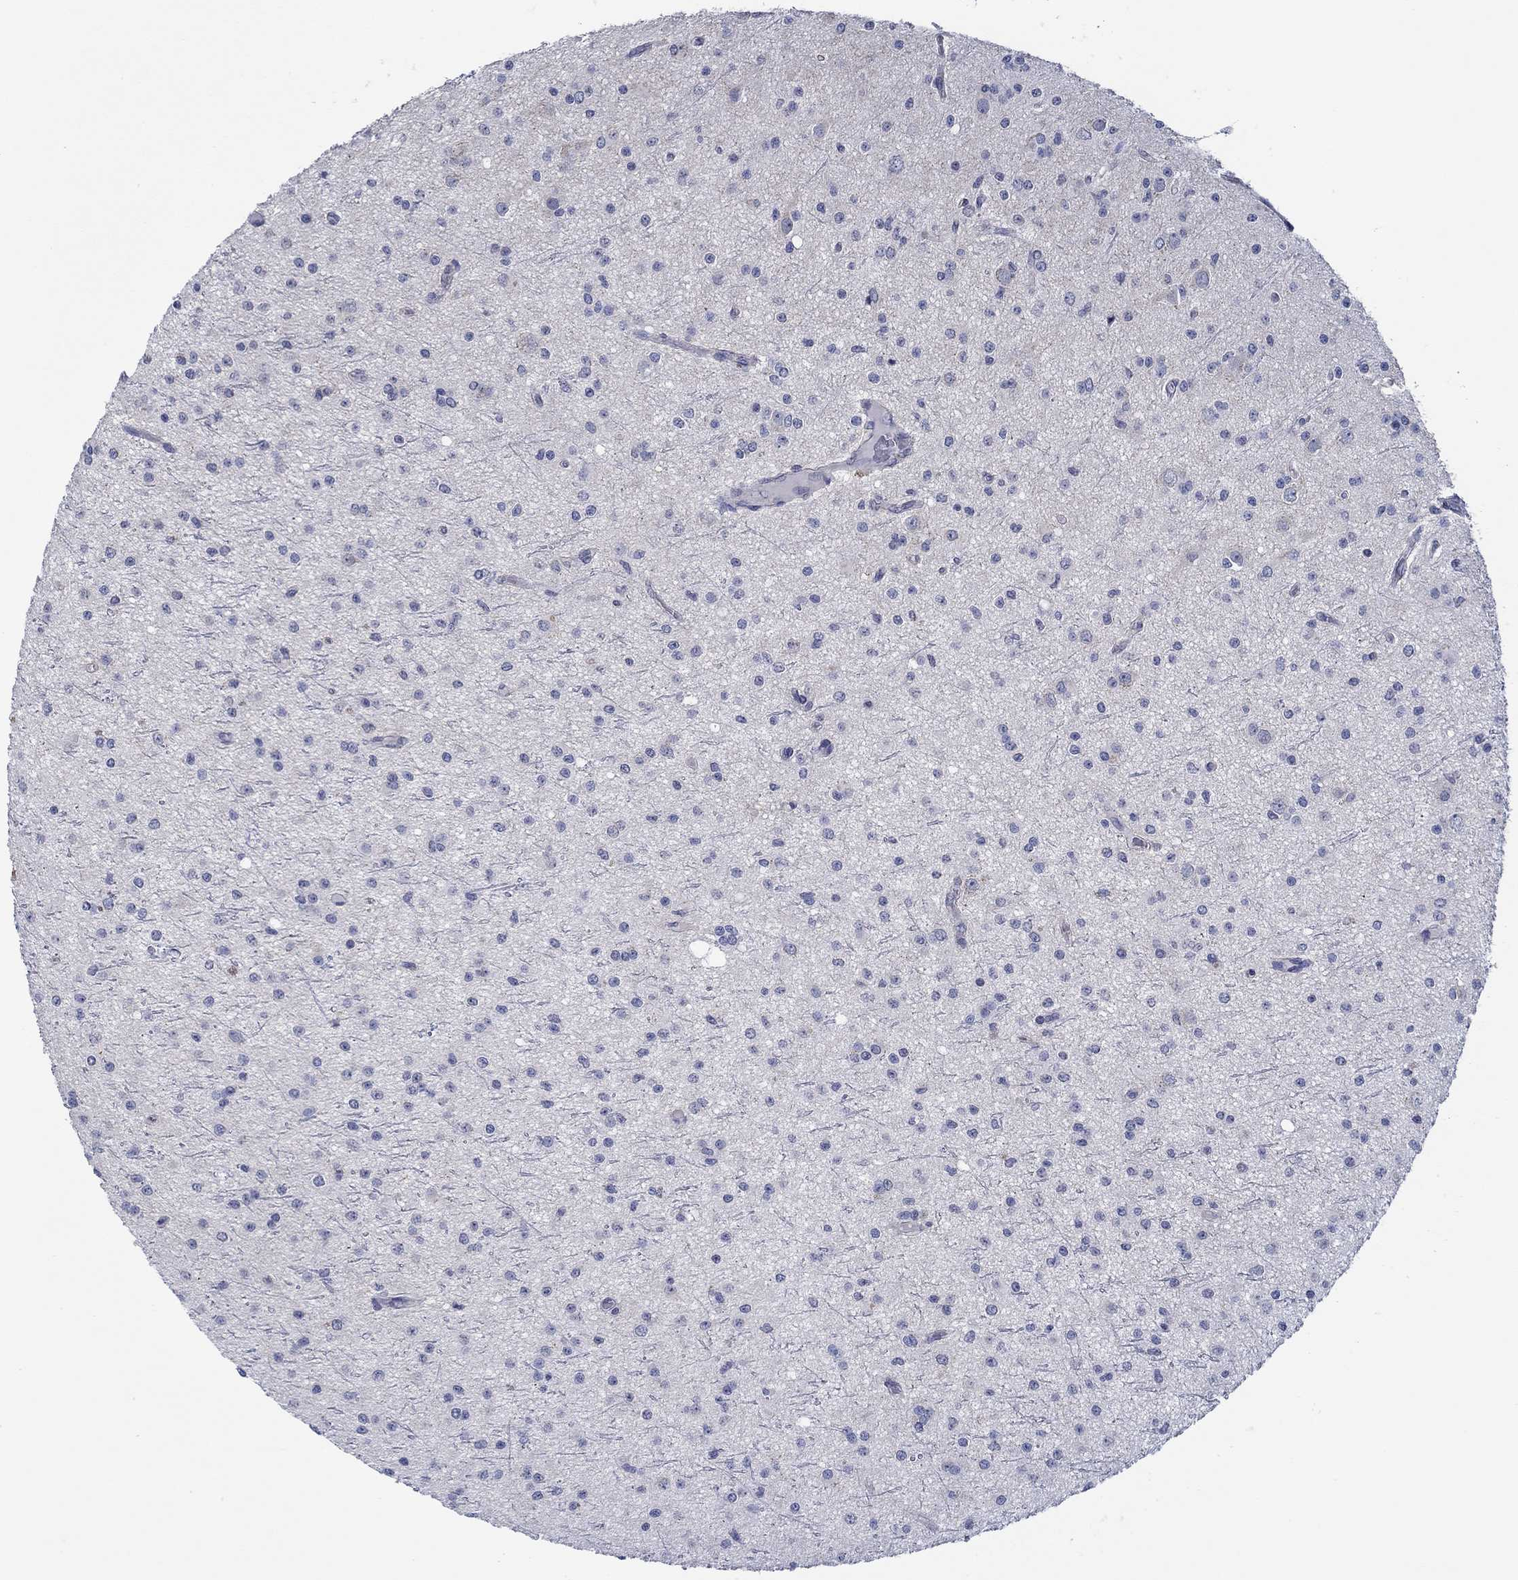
{"staining": {"intensity": "negative", "quantity": "none", "location": "none"}, "tissue": "glioma", "cell_type": "Tumor cells", "image_type": "cancer", "snomed": [{"axis": "morphology", "description": "Glioma, malignant, Low grade"}, {"axis": "topography", "description": "Brain"}], "caption": "This histopathology image is of malignant glioma (low-grade) stained with immunohistochemistry (IHC) to label a protein in brown with the nuclei are counter-stained blue. There is no expression in tumor cells. Brightfield microscopy of immunohistochemistry stained with DAB (3,3'-diaminobenzidine) (brown) and hematoxylin (blue), captured at high magnification.", "gene": "GJA5", "patient": {"sex": "male", "age": 27}}